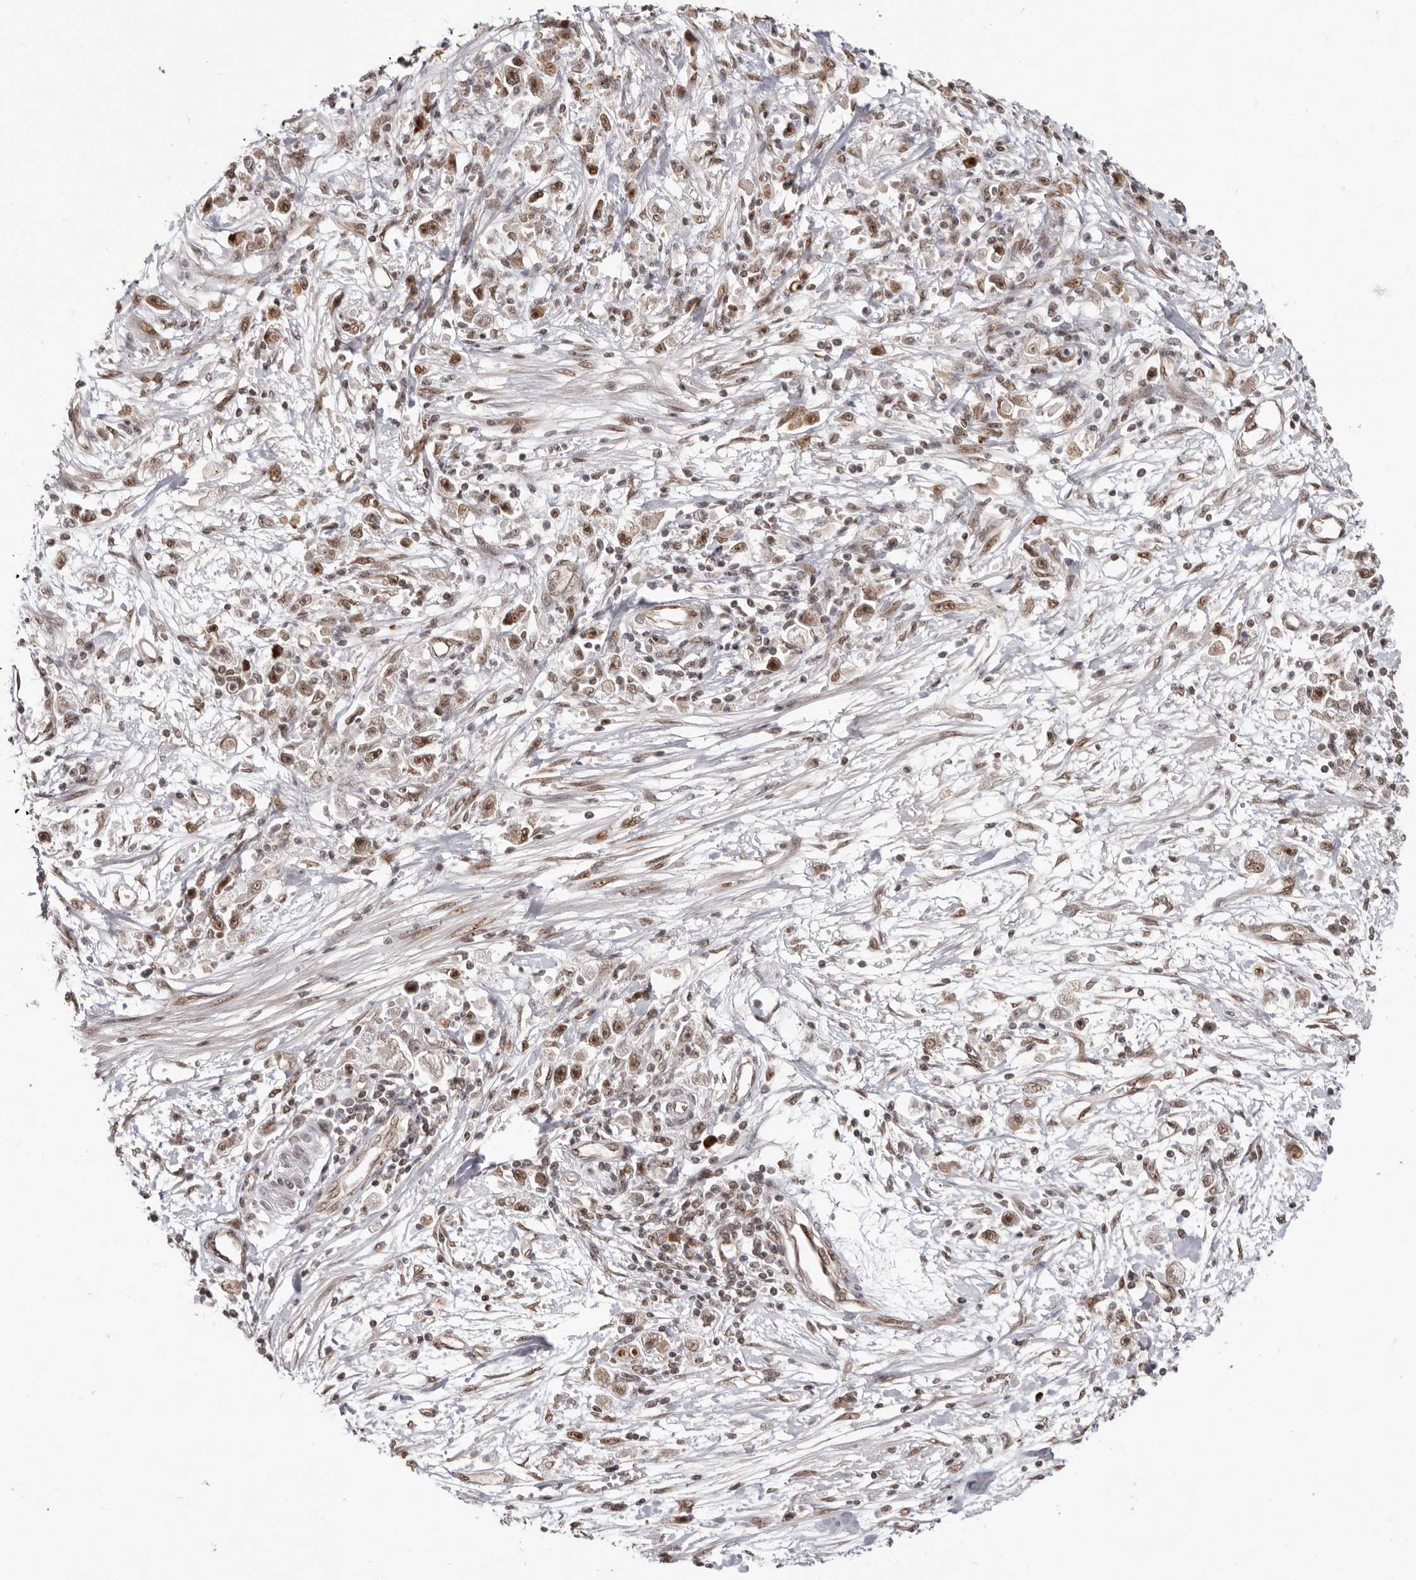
{"staining": {"intensity": "moderate", "quantity": ">75%", "location": "nuclear"}, "tissue": "stomach cancer", "cell_type": "Tumor cells", "image_type": "cancer", "snomed": [{"axis": "morphology", "description": "Adenocarcinoma, NOS"}, {"axis": "topography", "description": "Stomach"}], "caption": "Stomach adenocarcinoma tissue demonstrates moderate nuclear positivity in approximately >75% of tumor cells Using DAB (brown) and hematoxylin (blue) stains, captured at high magnification using brightfield microscopy.", "gene": "CHTOP", "patient": {"sex": "female", "age": 59}}